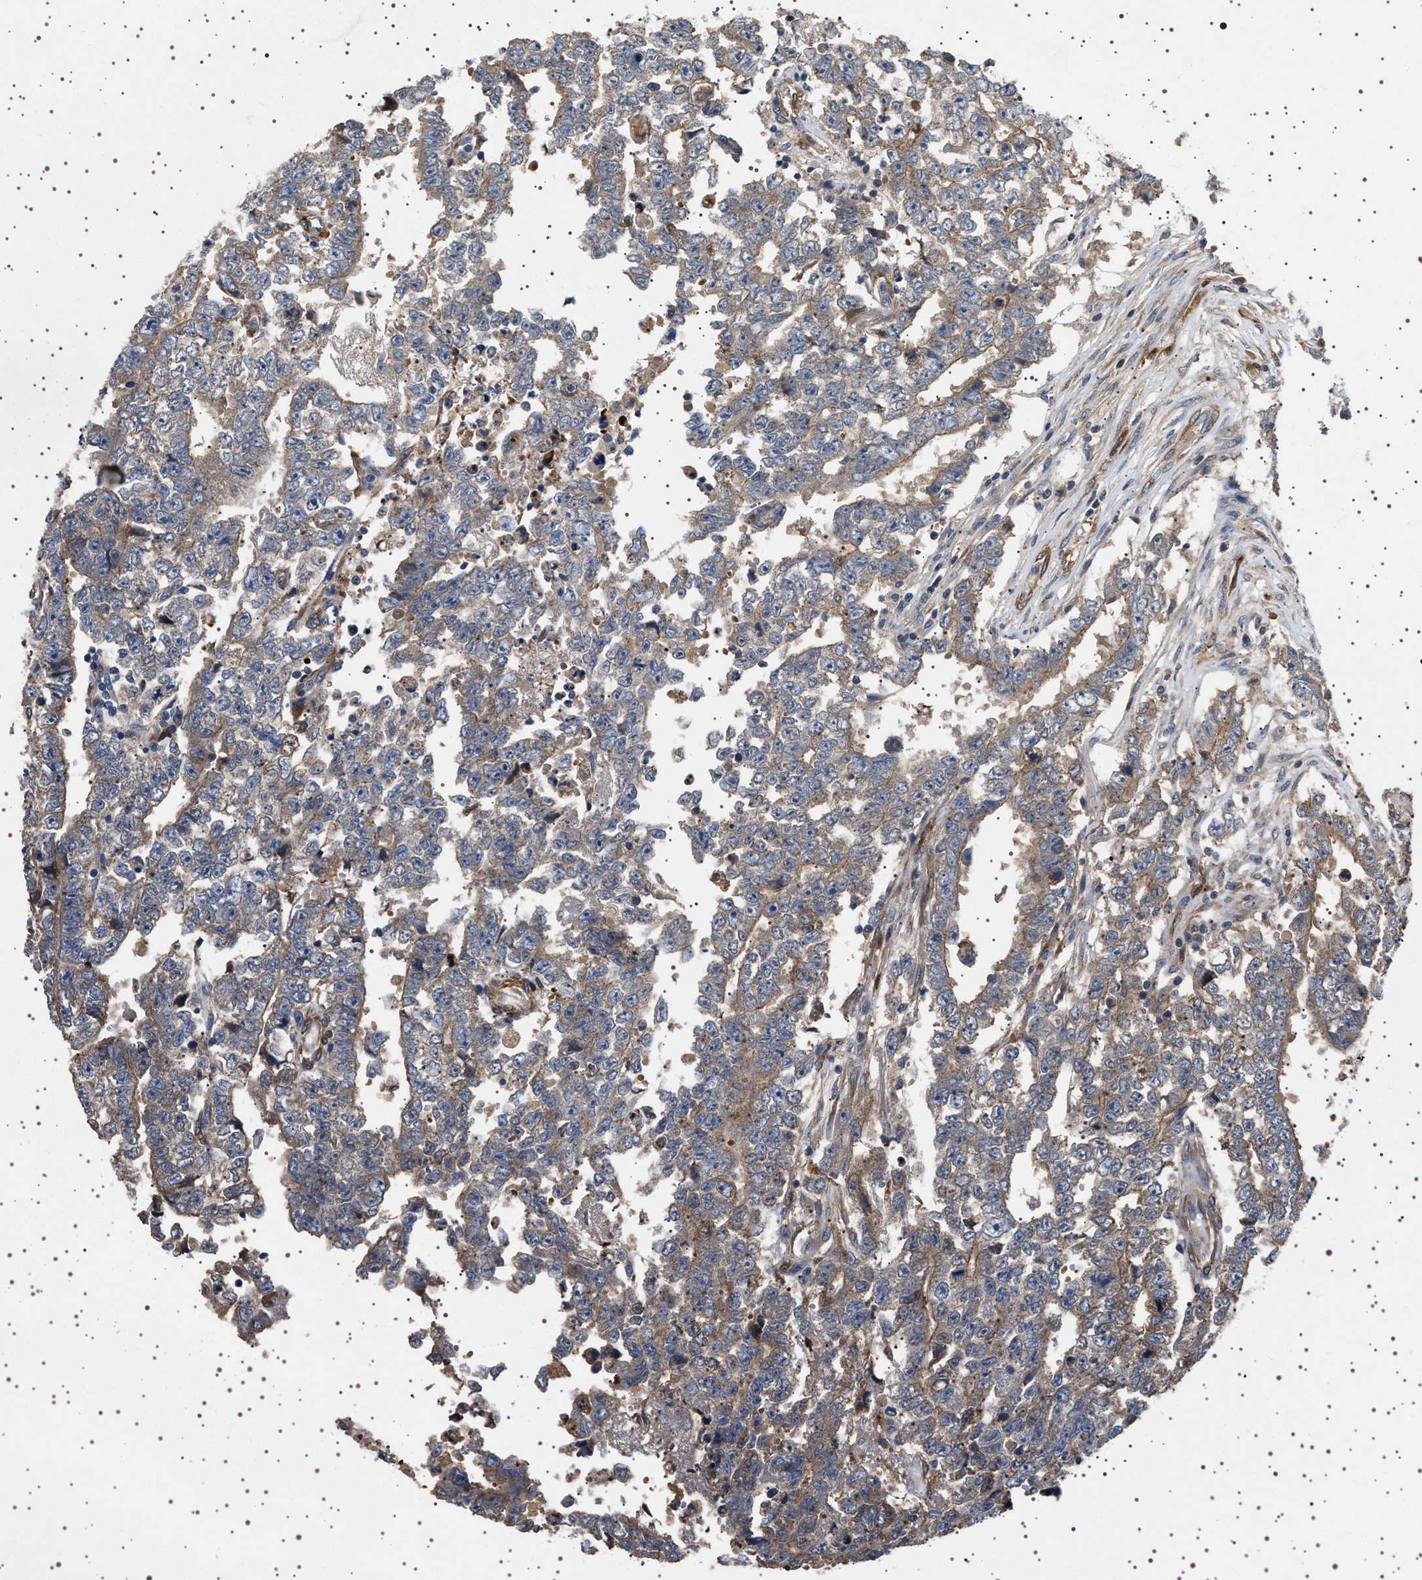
{"staining": {"intensity": "weak", "quantity": ">75%", "location": "cytoplasmic/membranous"}, "tissue": "testis cancer", "cell_type": "Tumor cells", "image_type": "cancer", "snomed": [{"axis": "morphology", "description": "Carcinoma, Embryonal, NOS"}, {"axis": "topography", "description": "Testis"}], "caption": "Protein staining shows weak cytoplasmic/membranous expression in about >75% of tumor cells in testis embryonal carcinoma.", "gene": "GUCY1B1", "patient": {"sex": "male", "age": 25}}